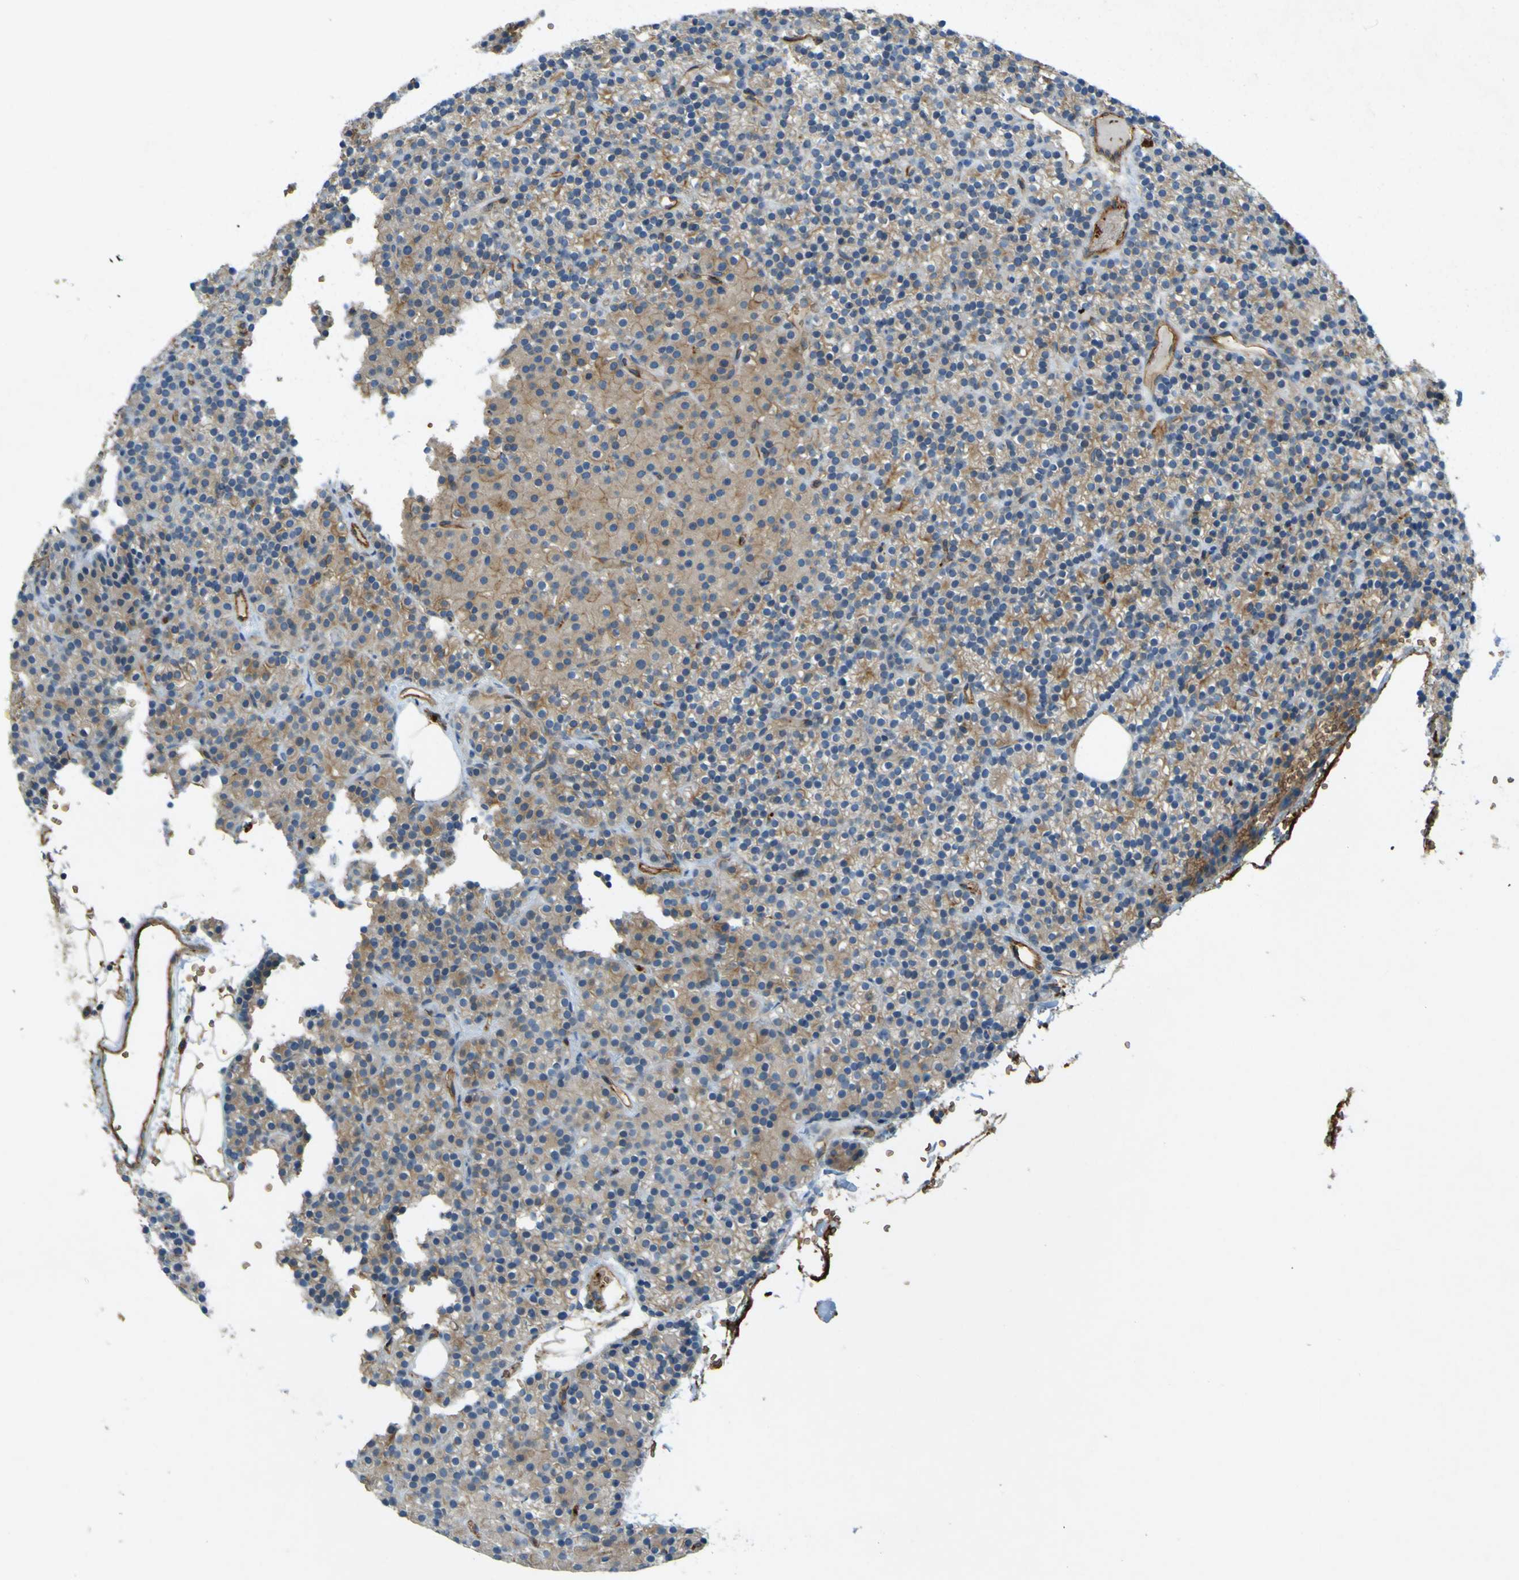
{"staining": {"intensity": "moderate", "quantity": "25%-75%", "location": "cytoplasmic/membranous"}, "tissue": "parathyroid gland", "cell_type": "Glandular cells", "image_type": "normal", "snomed": [{"axis": "morphology", "description": "Normal tissue, NOS"}, {"axis": "morphology", "description": "Hyperplasia, NOS"}, {"axis": "topography", "description": "Parathyroid gland"}], "caption": "Immunohistochemical staining of normal human parathyroid gland reveals 25%-75% levels of moderate cytoplasmic/membranous protein positivity in about 25%-75% of glandular cells. Ihc stains the protein of interest in brown and the nuclei are stained blue.", "gene": "PLXDC1", "patient": {"sex": "male", "age": 44}}